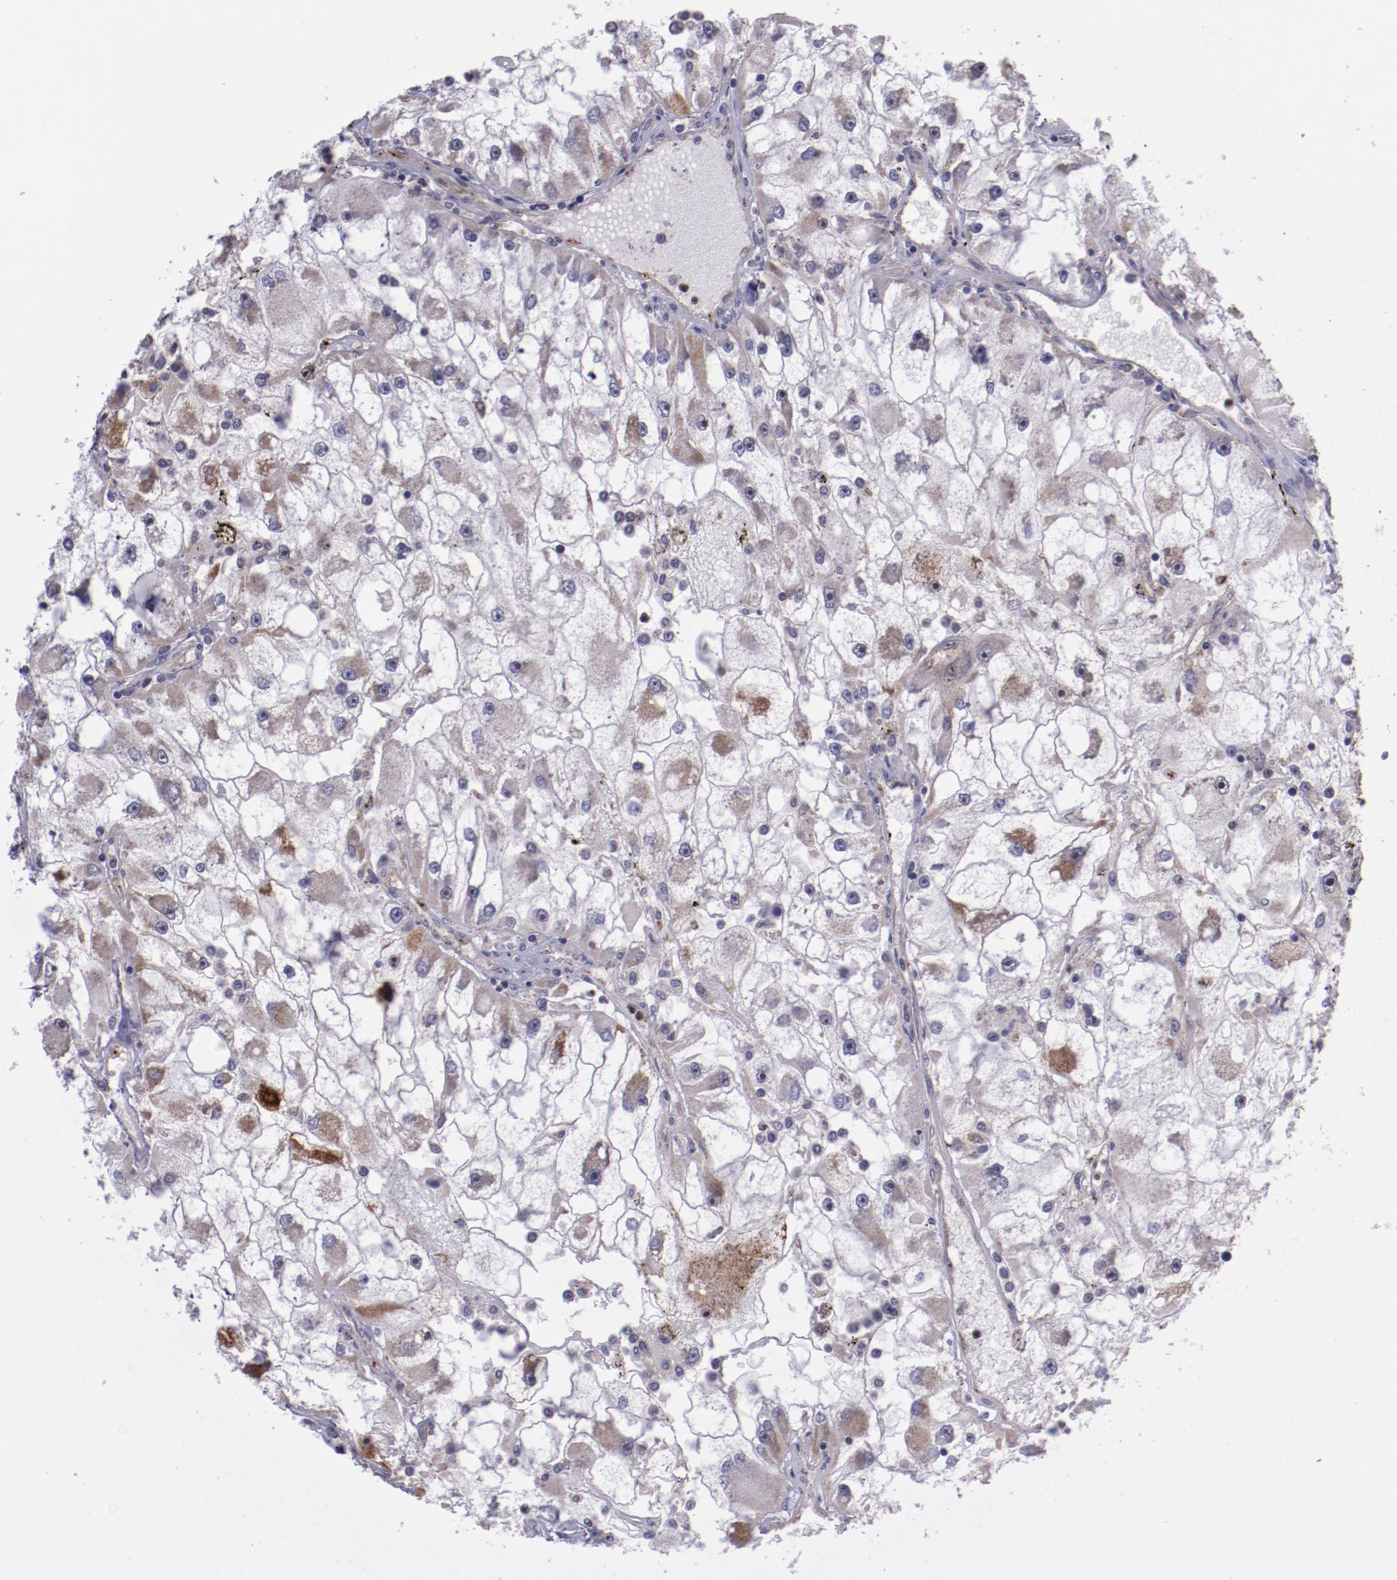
{"staining": {"intensity": "strong", "quantity": "<25%", "location": "cytoplasmic/membranous,nuclear"}, "tissue": "renal cancer", "cell_type": "Tumor cells", "image_type": "cancer", "snomed": [{"axis": "morphology", "description": "Adenocarcinoma, NOS"}, {"axis": "topography", "description": "Kidney"}], "caption": "An immunohistochemistry micrograph of tumor tissue is shown. Protein staining in brown shows strong cytoplasmic/membranous and nuclear positivity in renal adenocarcinoma within tumor cells.", "gene": "LONP1", "patient": {"sex": "female", "age": 73}}